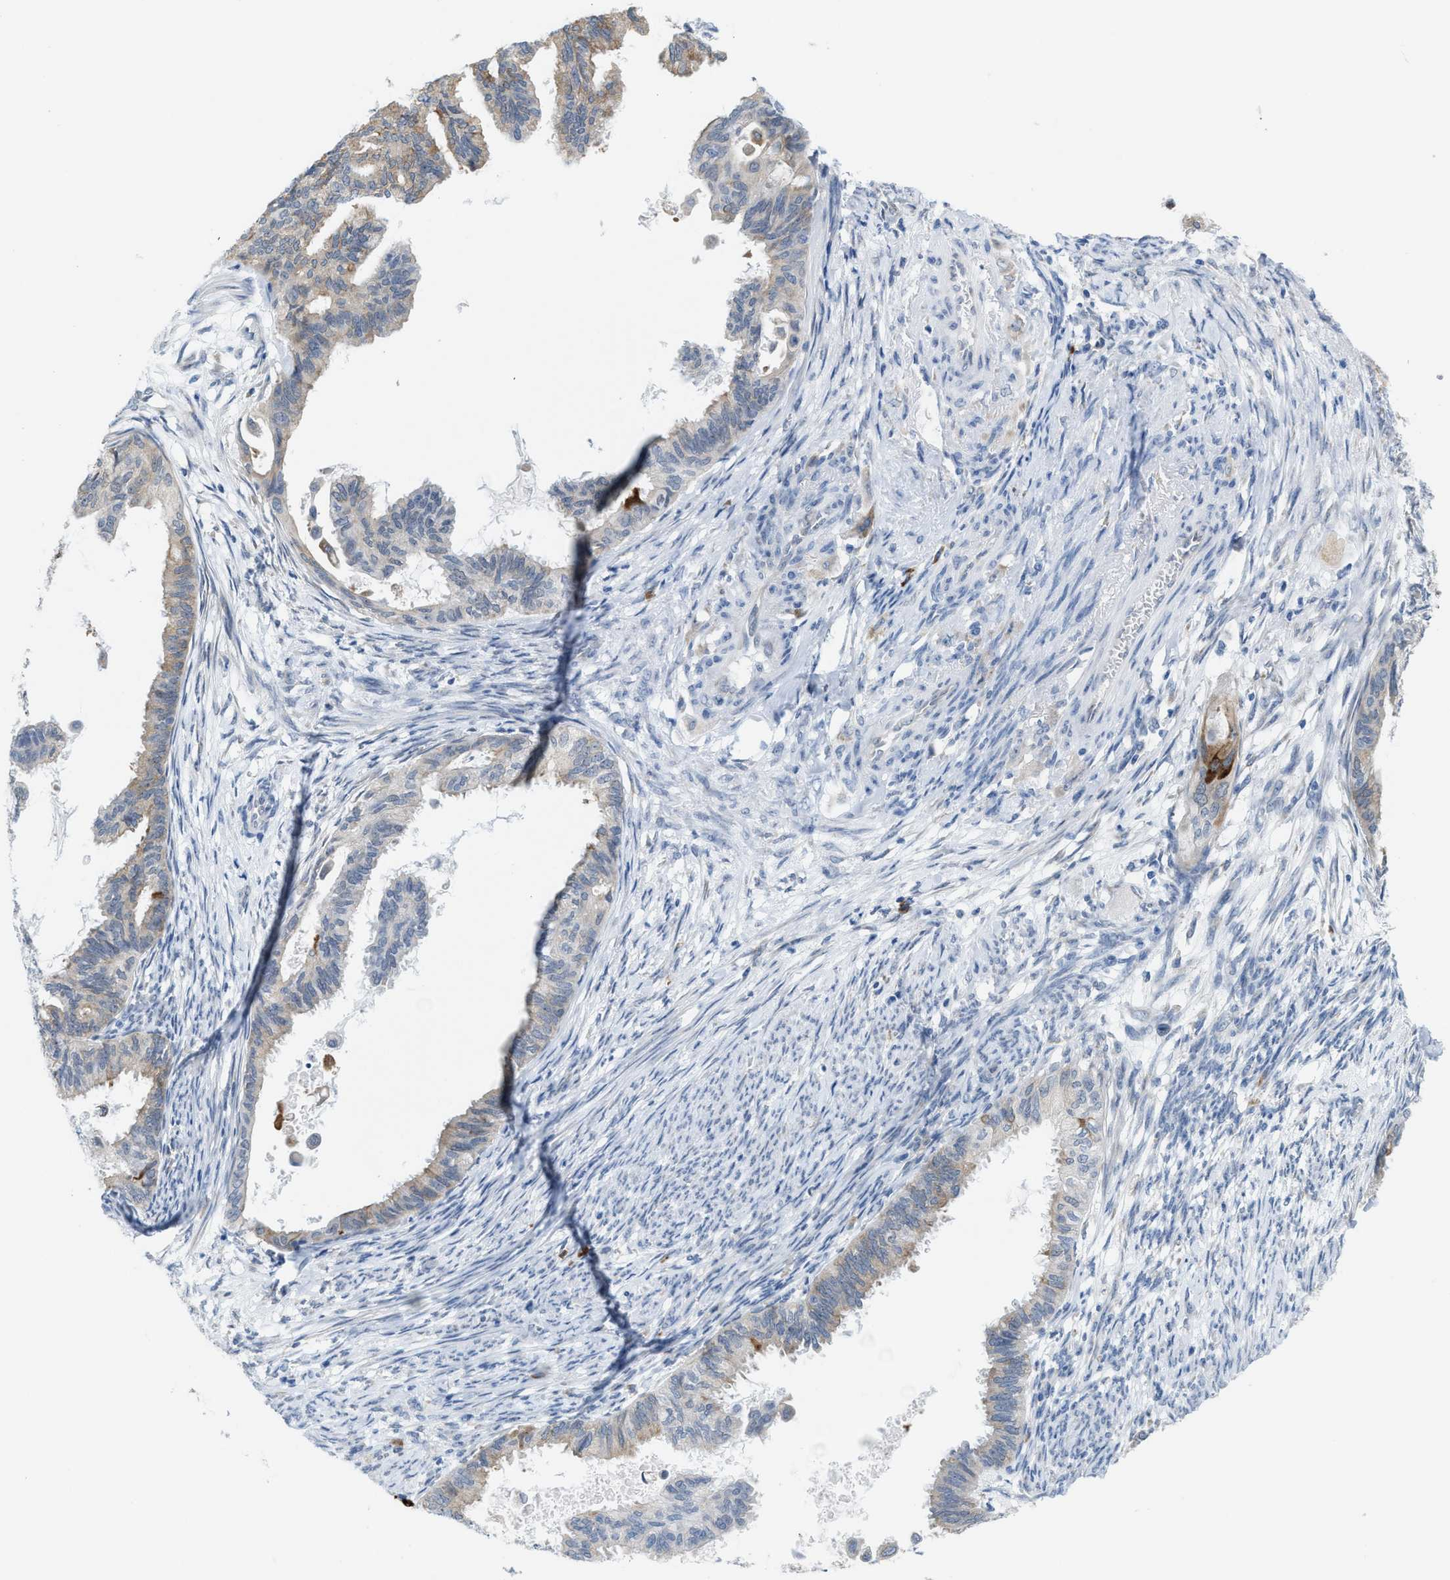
{"staining": {"intensity": "moderate", "quantity": "<25%", "location": "cytoplasmic/membranous"}, "tissue": "cervical cancer", "cell_type": "Tumor cells", "image_type": "cancer", "snomed": [{"axis": "morphology", "description": "Normal tissue, NOS"}, {"axis": "morphology", "description": "Adenocarcinoma, NOS"}, {"axis": "topography", "description": "Cervix"}, {"axis": "topography", "description": "Endometrium"}], "caption": "Protein analysis of adenocarcinoma (cervical) tissue shows moderate cytoplasmic/membranous expression in approximately <25% of tumor cells. Immunohistochemistry stains the protein in brown and the nuclei are stained blue.", "gene": "KIFC3", "patient": {"sex": "female", "age": 86}}